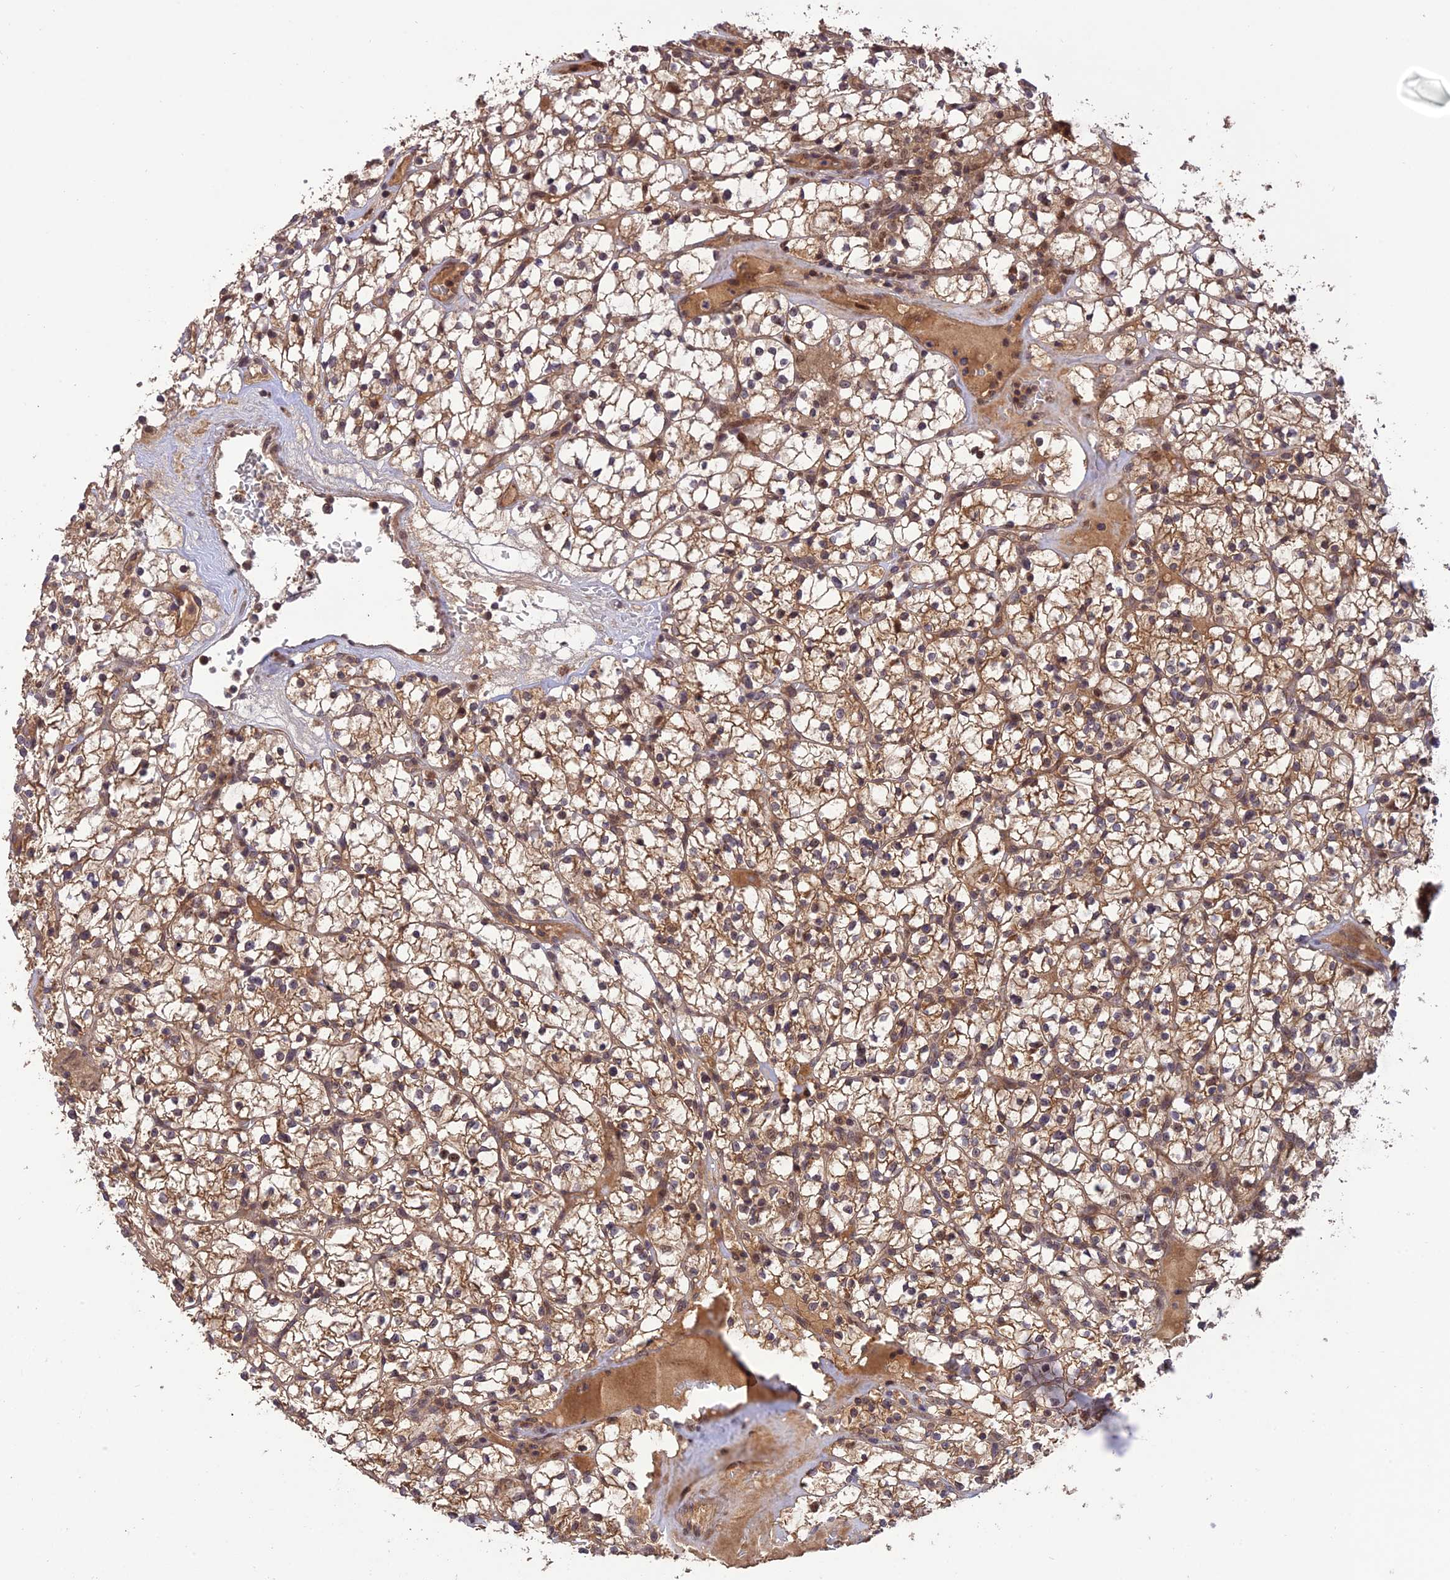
{"staining": {"intensity": "moderate", "quantity": ">75%", "location": "cytoplasmic/membranous"}, "tissue": "renal cancer", "cell_type": "Tumor cells", "image_type": "cancer", "snomed": [{"axis": "morphology", "description": "Adenocarcinoma, NOS"}, {"axis": "topography", "description": "Kidney"}], "caption": "High-power microscopy captured an immunohistochemistry (IHC) micrograph of renal adenocarcinoma, revealing moderate cytoplasmic/membranous staining in approximately >75% of tumor cells.", "gene": "REV1", "patient": {"sex": "female", "age": 64}}